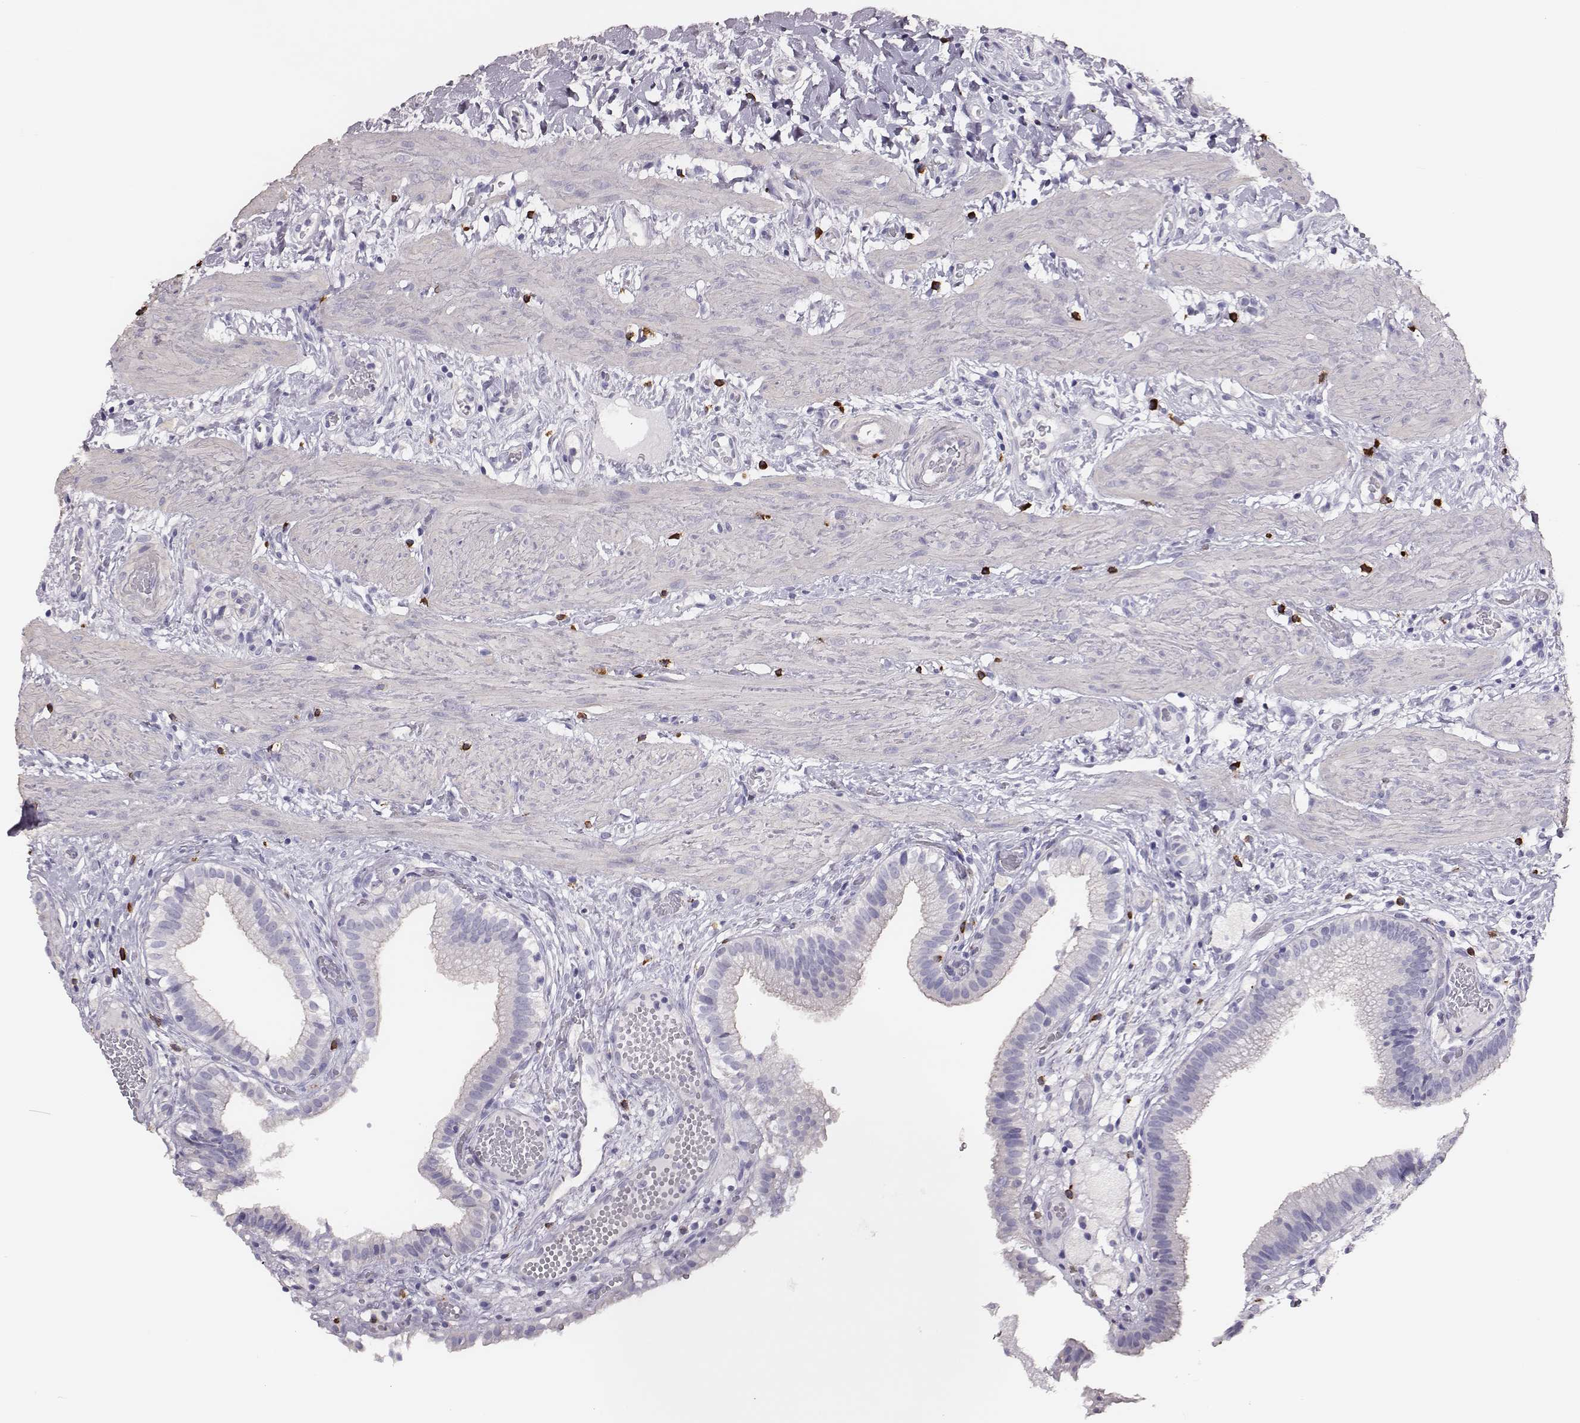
{"staining": {"intensity": "negative", "quantity": "none", "location": "none"}, "tissue": "gallbladder", "cell_type": "Glandular cells", "image_type": "normal", "snomed": [{"axis": "morphology", "description": "Normal tissue, NOS"}, {"axis": "topography", "description": "Gallbladder"}], "caption": "The photomicrograph exhibits no staining of glandular cells in normal gallbladder.", "gene": "P2RY10", "patient": {"sex": "female", "age": 24}}